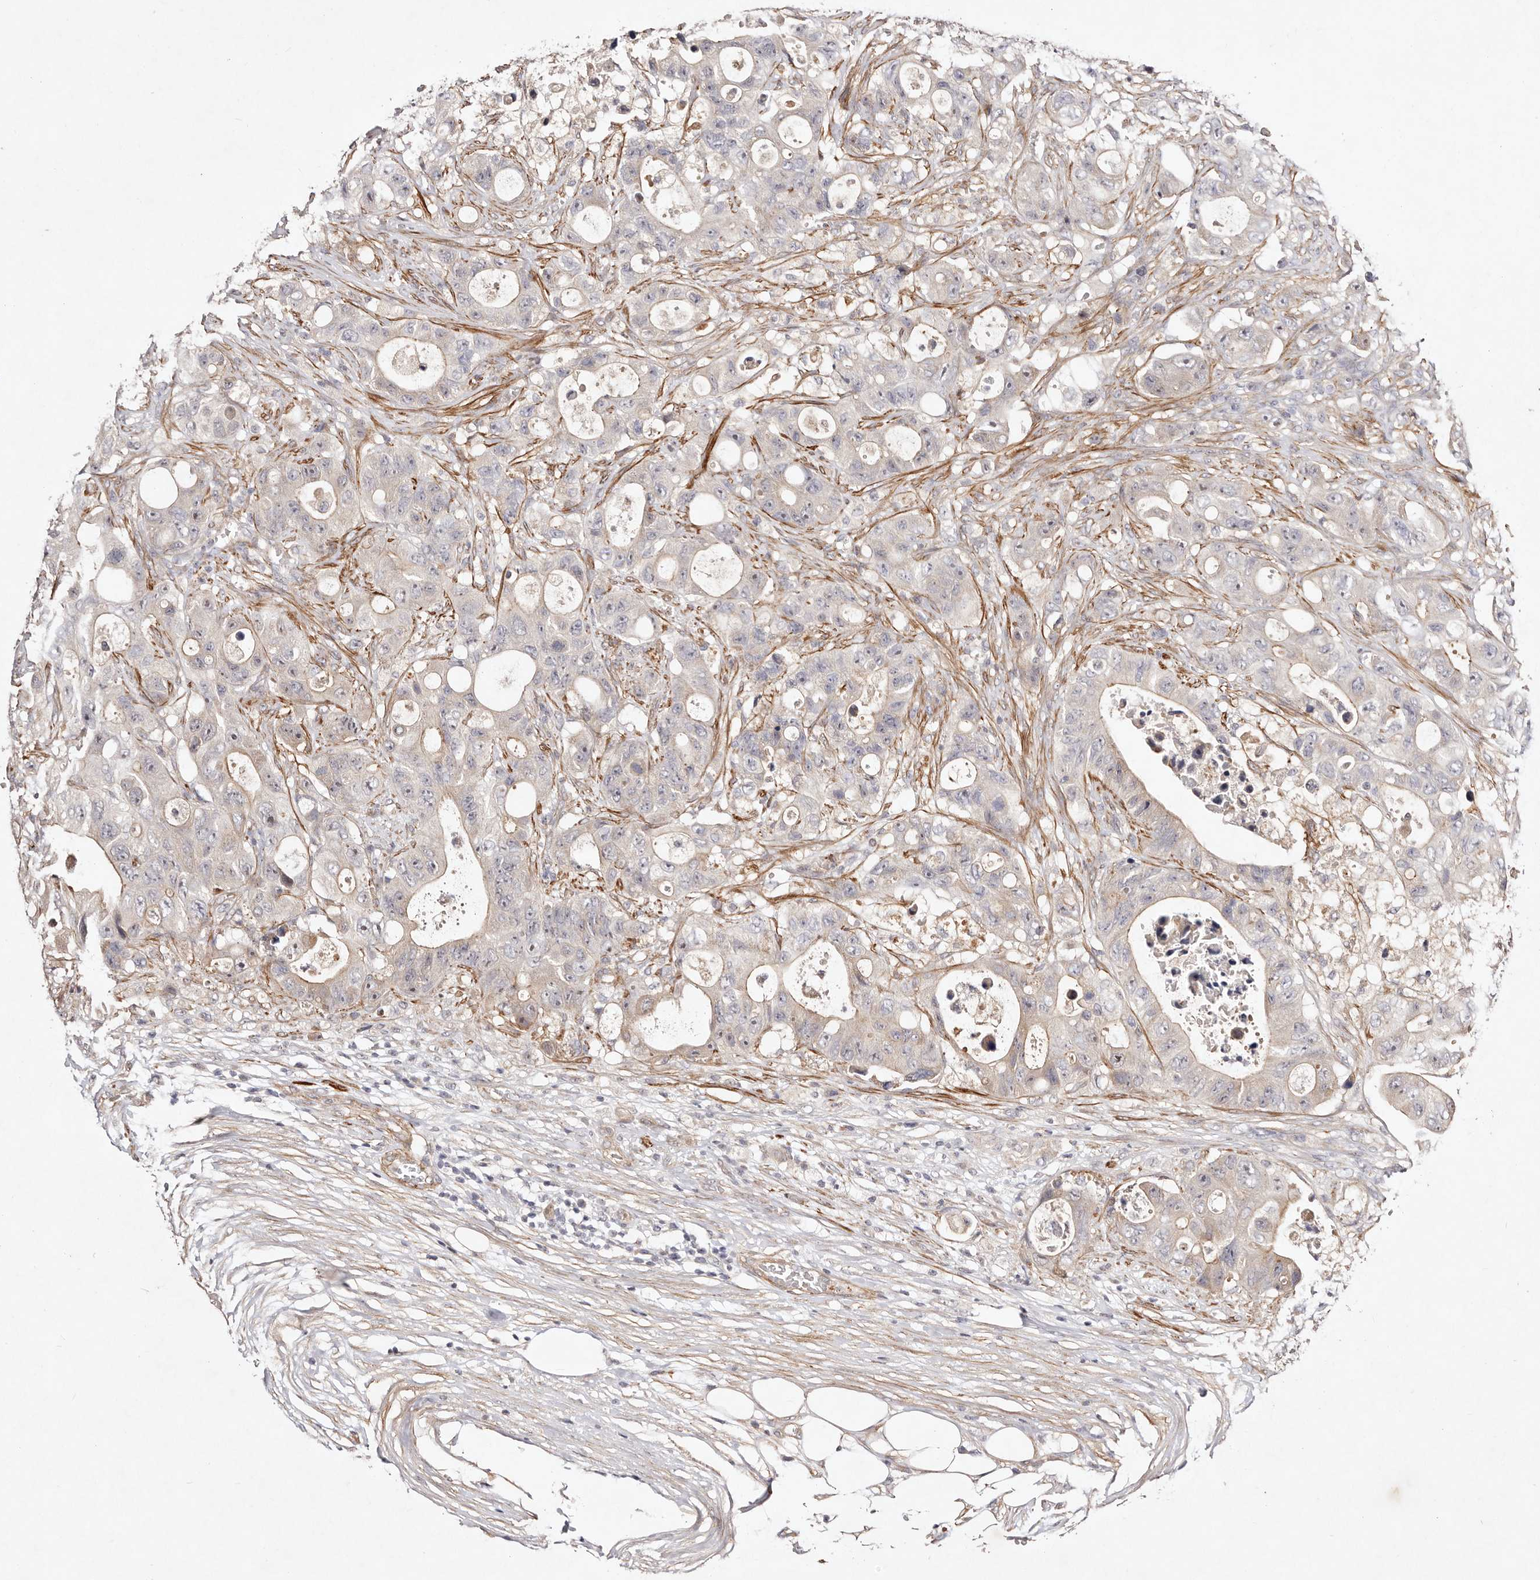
{"staining": {"intensity": "negative", "quantity": "none", "location": "none"}, "tissue": "colorectal cancer", "cell_type": "Tumor cells", "image_type": "cancer", "snomed": [{"axis": "morphology", "description": "Adenocarcinoma, NOS"}, {"axis": "topography", "description": "Colon"}], "caption": "IHC photomicrograph of neoplastic tissue: human colorectal cancer stained with DAB (3,3'-diaminobenzidine) demonstrates no significant protein positivity in tumor cells.", "gene": "MTMR11", "patient": {"sex": "female", "age": 46}}